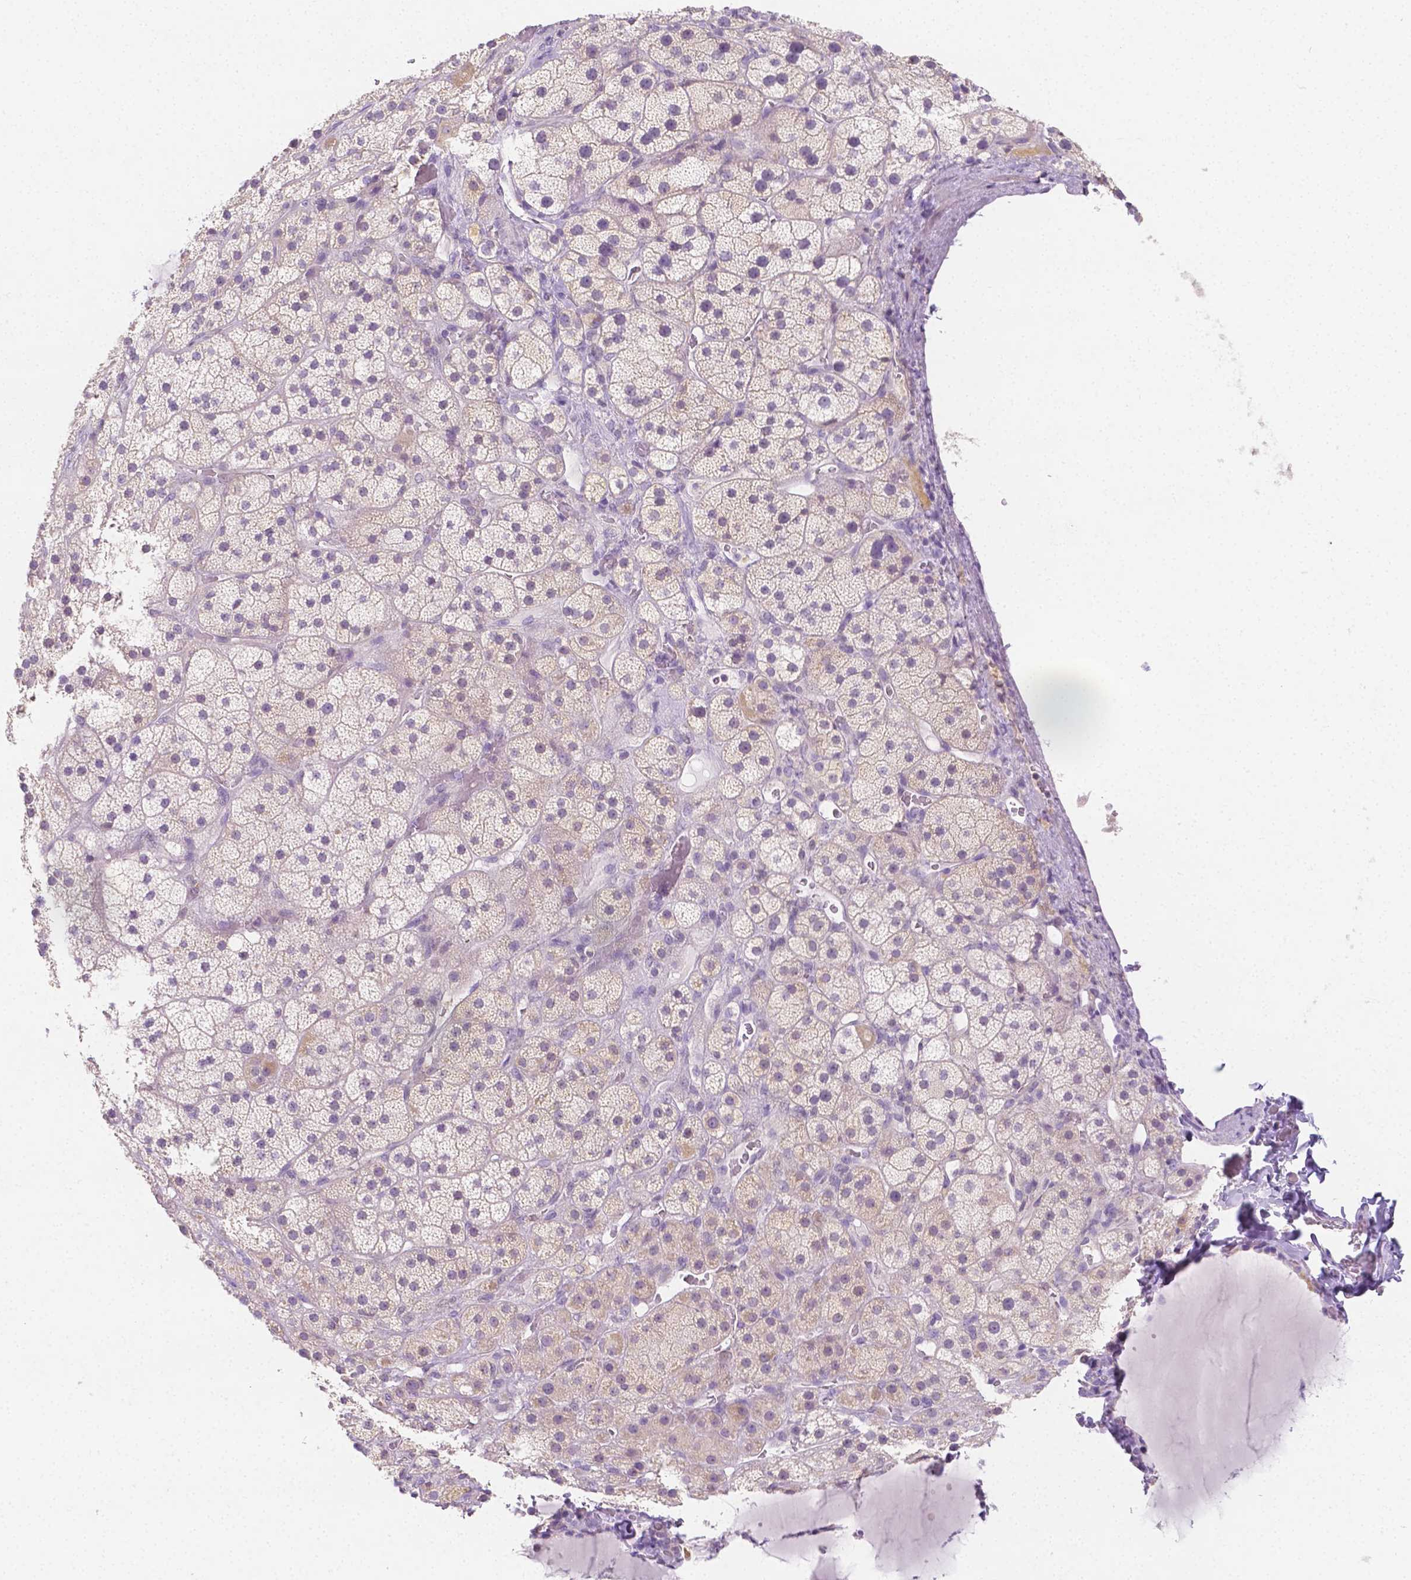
{"staining": {"intensity": "weak", "quantity": "<25%", "location": "cytoplasmic/membranous"}, "tissue": "adrenal gland", "cell_type": "Glandular cells", "image_type": "normal", "snomed": [{"axis": "morphology", "description": "Normal tissue, NOS"}, {"axis": "topography", "description": "Adrenal gland"}], "caption": "DAB immunohistochemical staining of unremarkable adrenal gland exhibits no significant positivity in glandular cells. (DAB immunohistochemistry visualized using brightfield microscopy, high magnification).", "gene": "SGTB", "patient": {"sex": "male", "age": 57}}